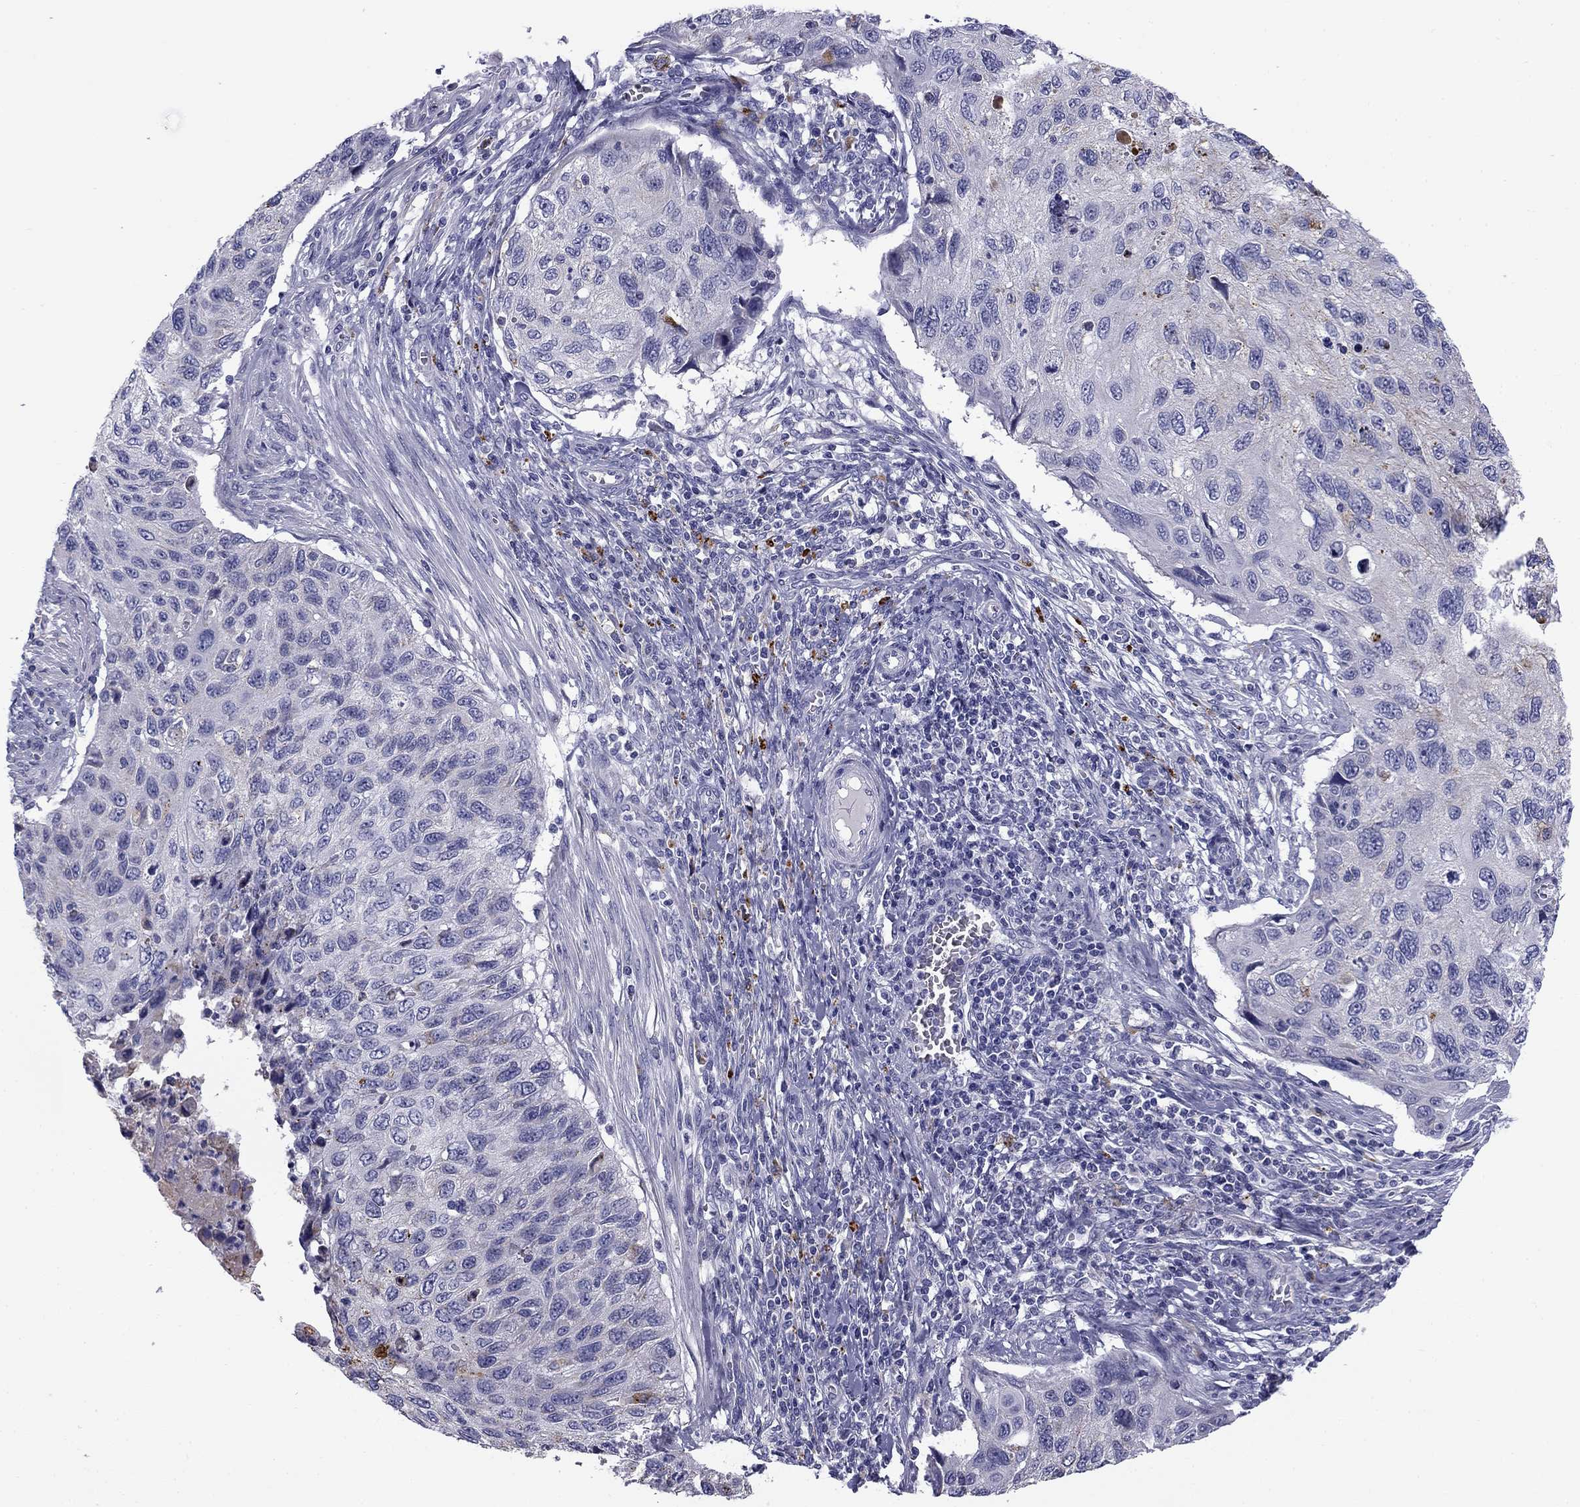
{"staining": {"intensity": "negative", "quantity": "none", "location": "none"}, "tissue": "cervical cancer", "cell_type": "Tumor cells", "image_type": "cancer", "snomed": [{"axis": "morphology", "description": "Squamous cell carcinoma, NOS"}, {"axis": "topography", "description": "Cervix"}], "caption": "Immunohistochemical staining of human cervical cancer exhibits no significant expression in tumor cells. (DAB (3,3'-diaminobenzidine) IHC with hematoxylin counter stain).", "gene": "CLPSL2", "patient": {"sex": "female", "age": 70}}